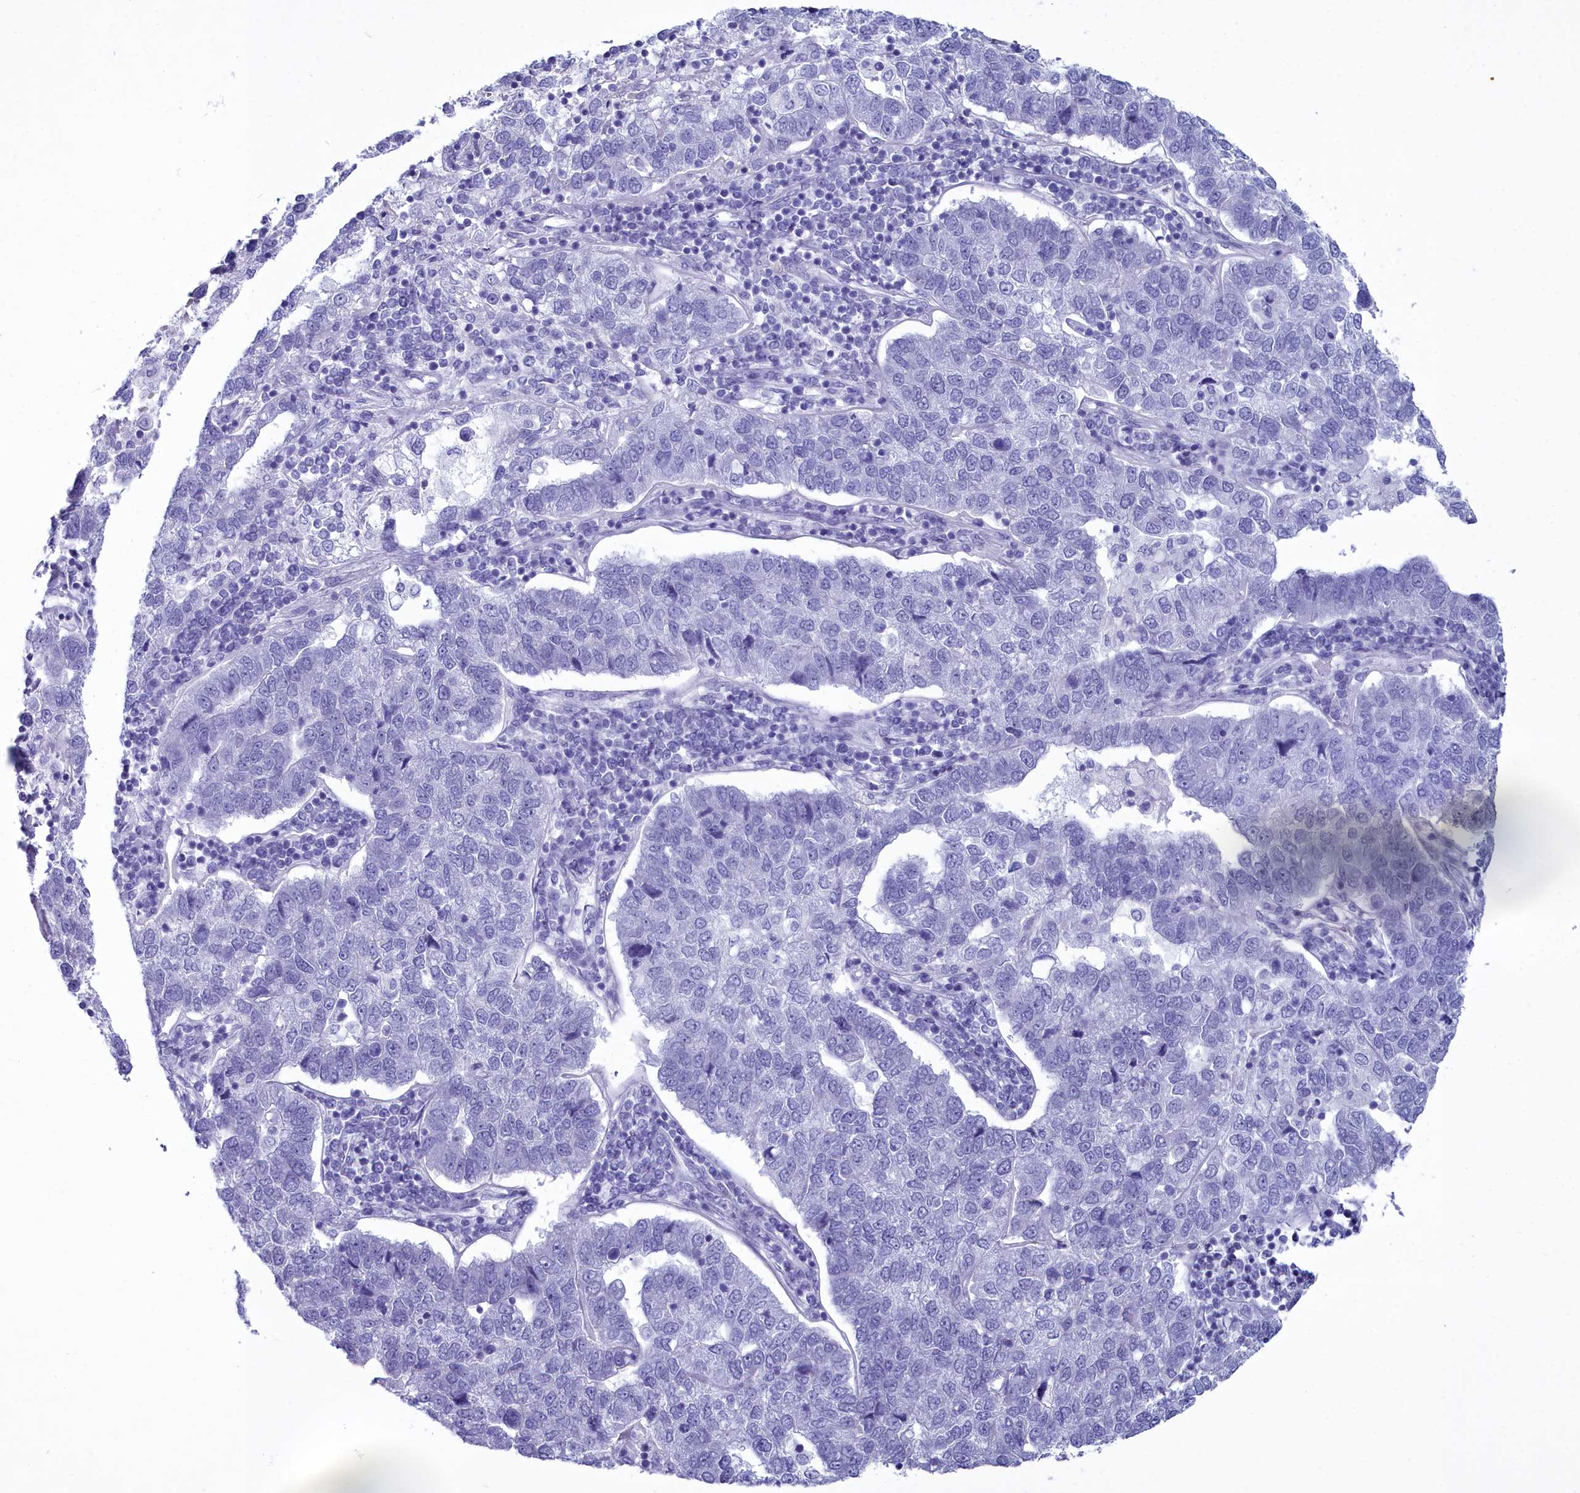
{"staining": {"intensity": "negative", "quantity": "none", "location": "none"}, "tissue": "pancreatic cancer", "cell_type": "Tumor cells", "image_type": "cancer", "snomed": [{"axis": "morphology", "description": "Adenocarcinoma, NOS"}, {"axis": "topography", "description": "Pancreas"}], "caption": "Immunohistochemistry (IHC) histopathology image of pancreatic cancer (adenocarcinoma) stained for a protein (brown), which reveals no positivity in tumor cells. (IHC, brightfield microscopy, high magnification).", "gene": "MAP6", "patient": {"sex": "female", "age": 61}}